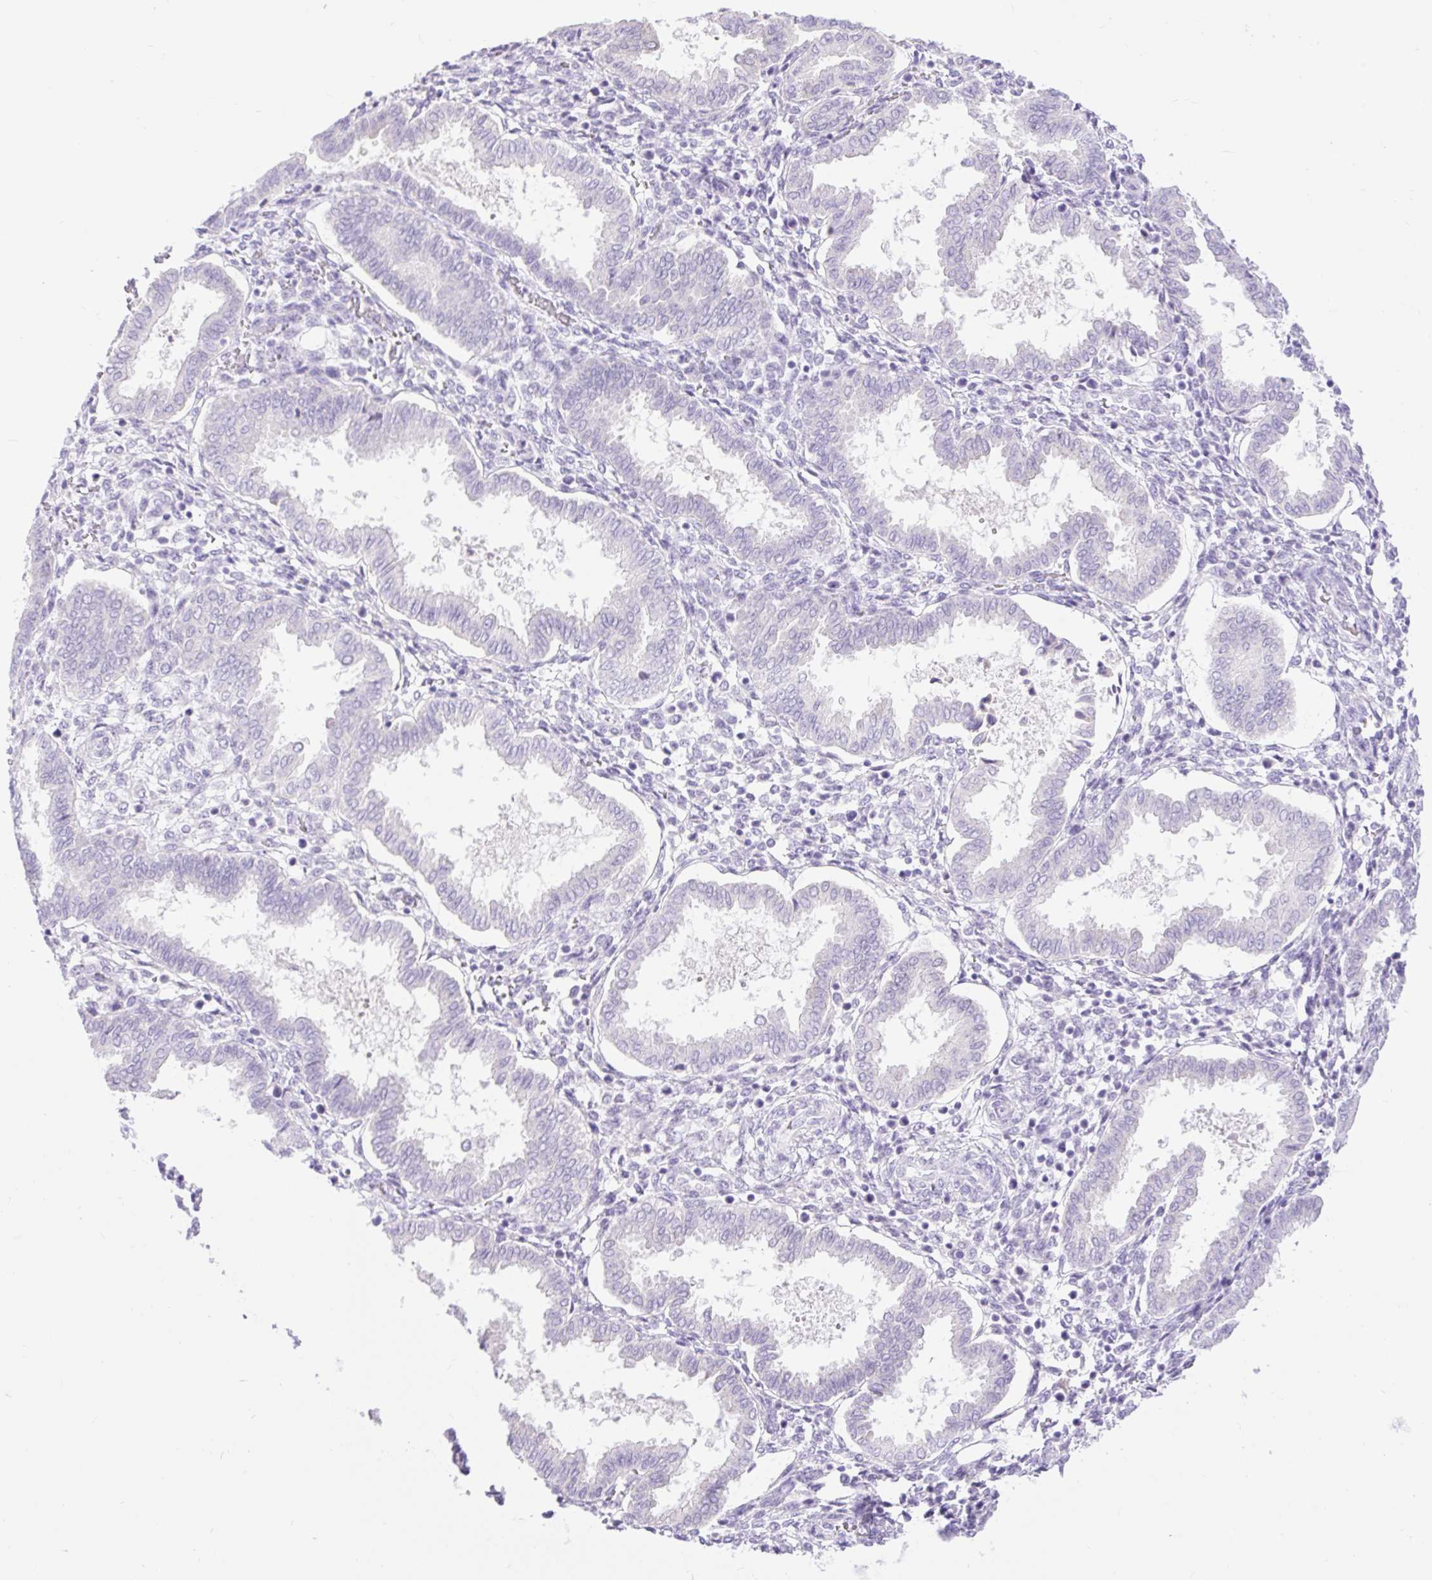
{"staining": {"intensity": "negative", "quantity": "none", "location": "none"}, "tissue": "endometrium", "cell_type": "Cells in endometrial stroma", "image_type": "normal", "snomed": [{"axis": "morphology", "description": "Normal tissue, NOS"}, {"axis": "topography", "description": "Endometrium"}], "caption": "Immunohistochemistry image of benign human endometrium stained for a protein (brown), which reveals no positivity in cells in endometrial stroma. (Stains: DAB (3,3'-diaminobenzidine) immunohistochemistry (IHC) with hematoxylin counter stain, Microscopy: brightfield microscopy at high magnification).", "gene": "SLC25A40", "patient": {"sex": "female", "age": 24}}